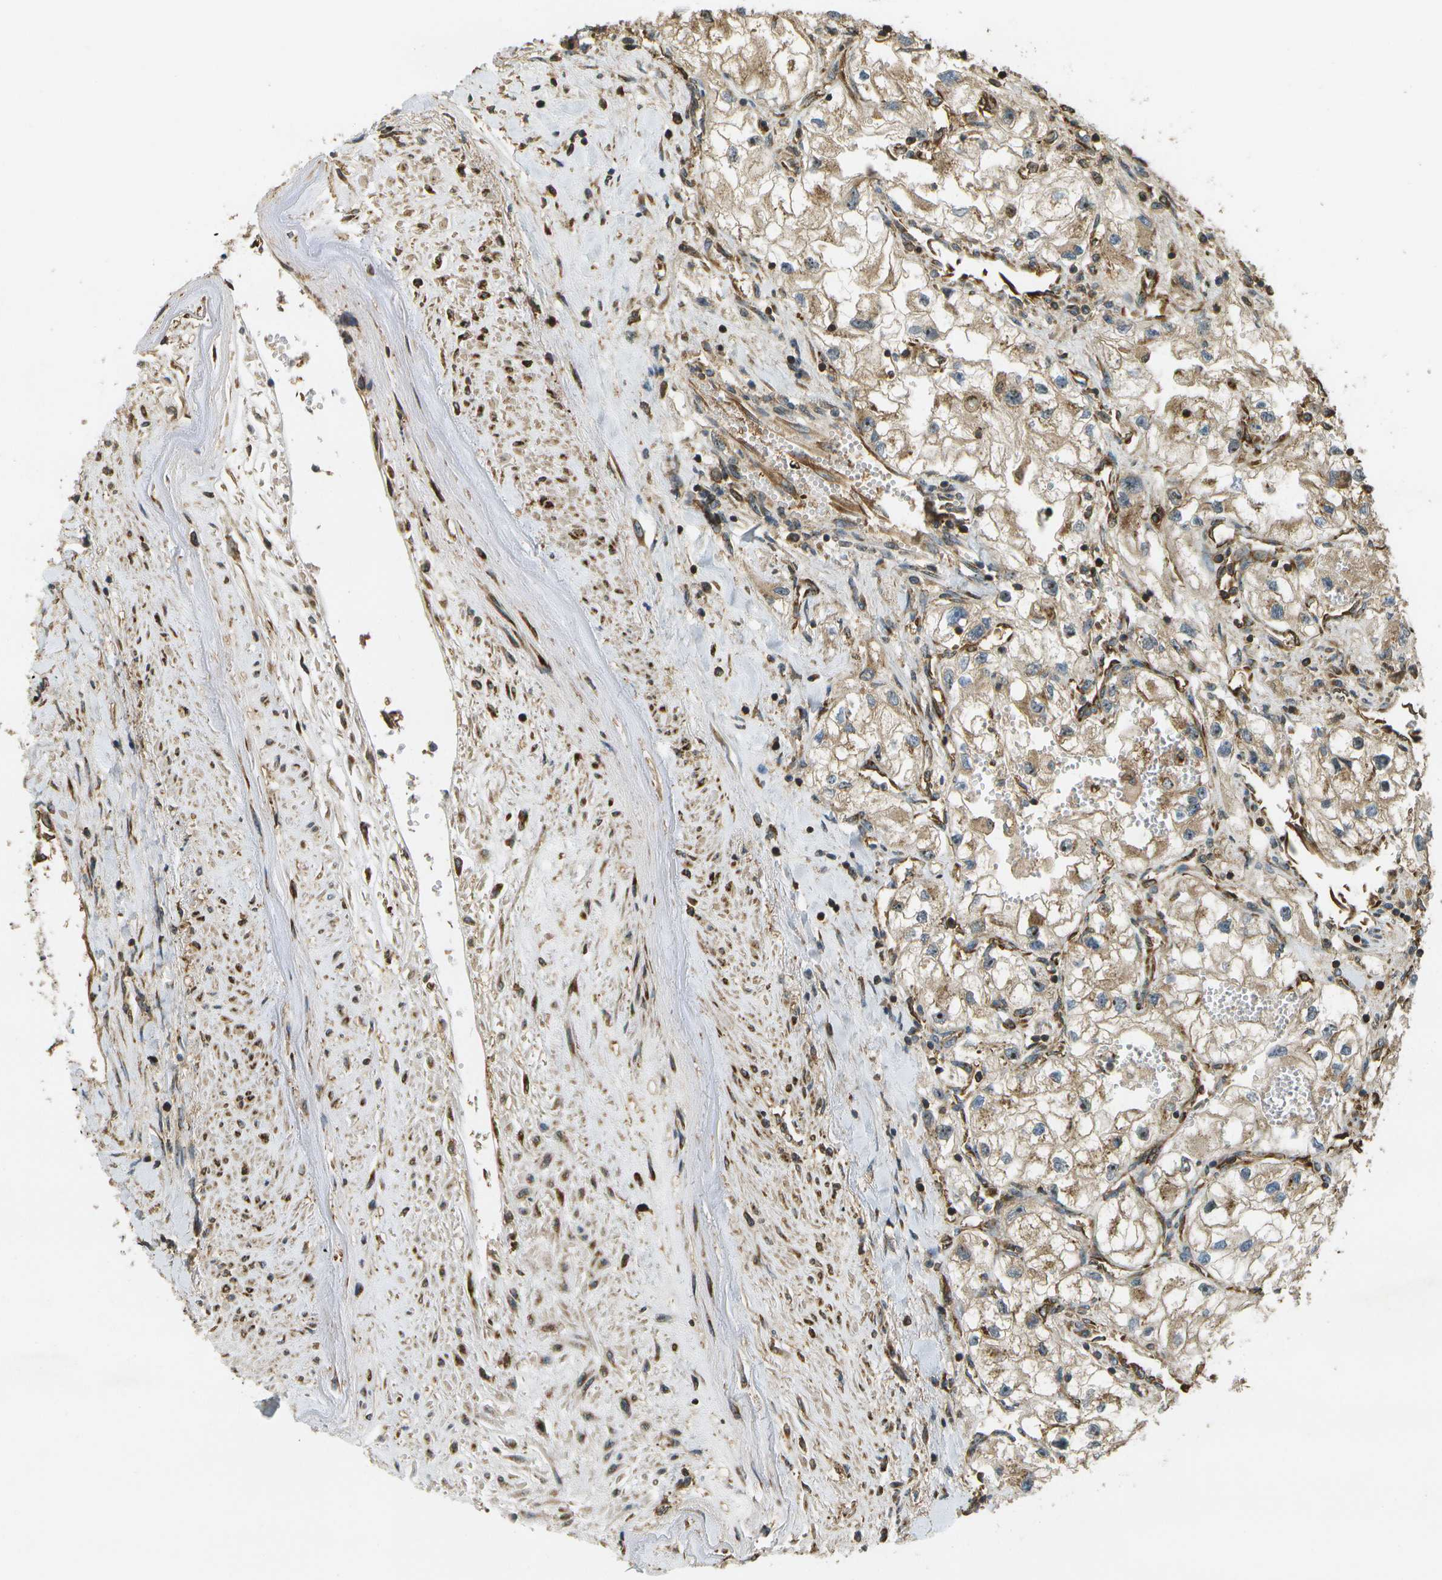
{"staining": {"intensity": "weak", "quantity": ">75%", "location": "cytoplasmic/membranous,nuclear"}, "tissue": "renal cancer", "cell_type": "Tumor cells", "image_type": "cancer", "snomed": [{"axis": "morphology", "description": "Adenocarcinoma, NOS"}, {"axis": "topography", "description": "Kidney"}], "caption": "Approximately >75% of tumor cells in adenocarcinoma (renal) demonstrate weak cytoplasmic/membranous and nuclear protein expression as visualized by brown immunohistochemical staining.", "gene": "LRP12", "patient": {"sex": "female", "age": 70}}